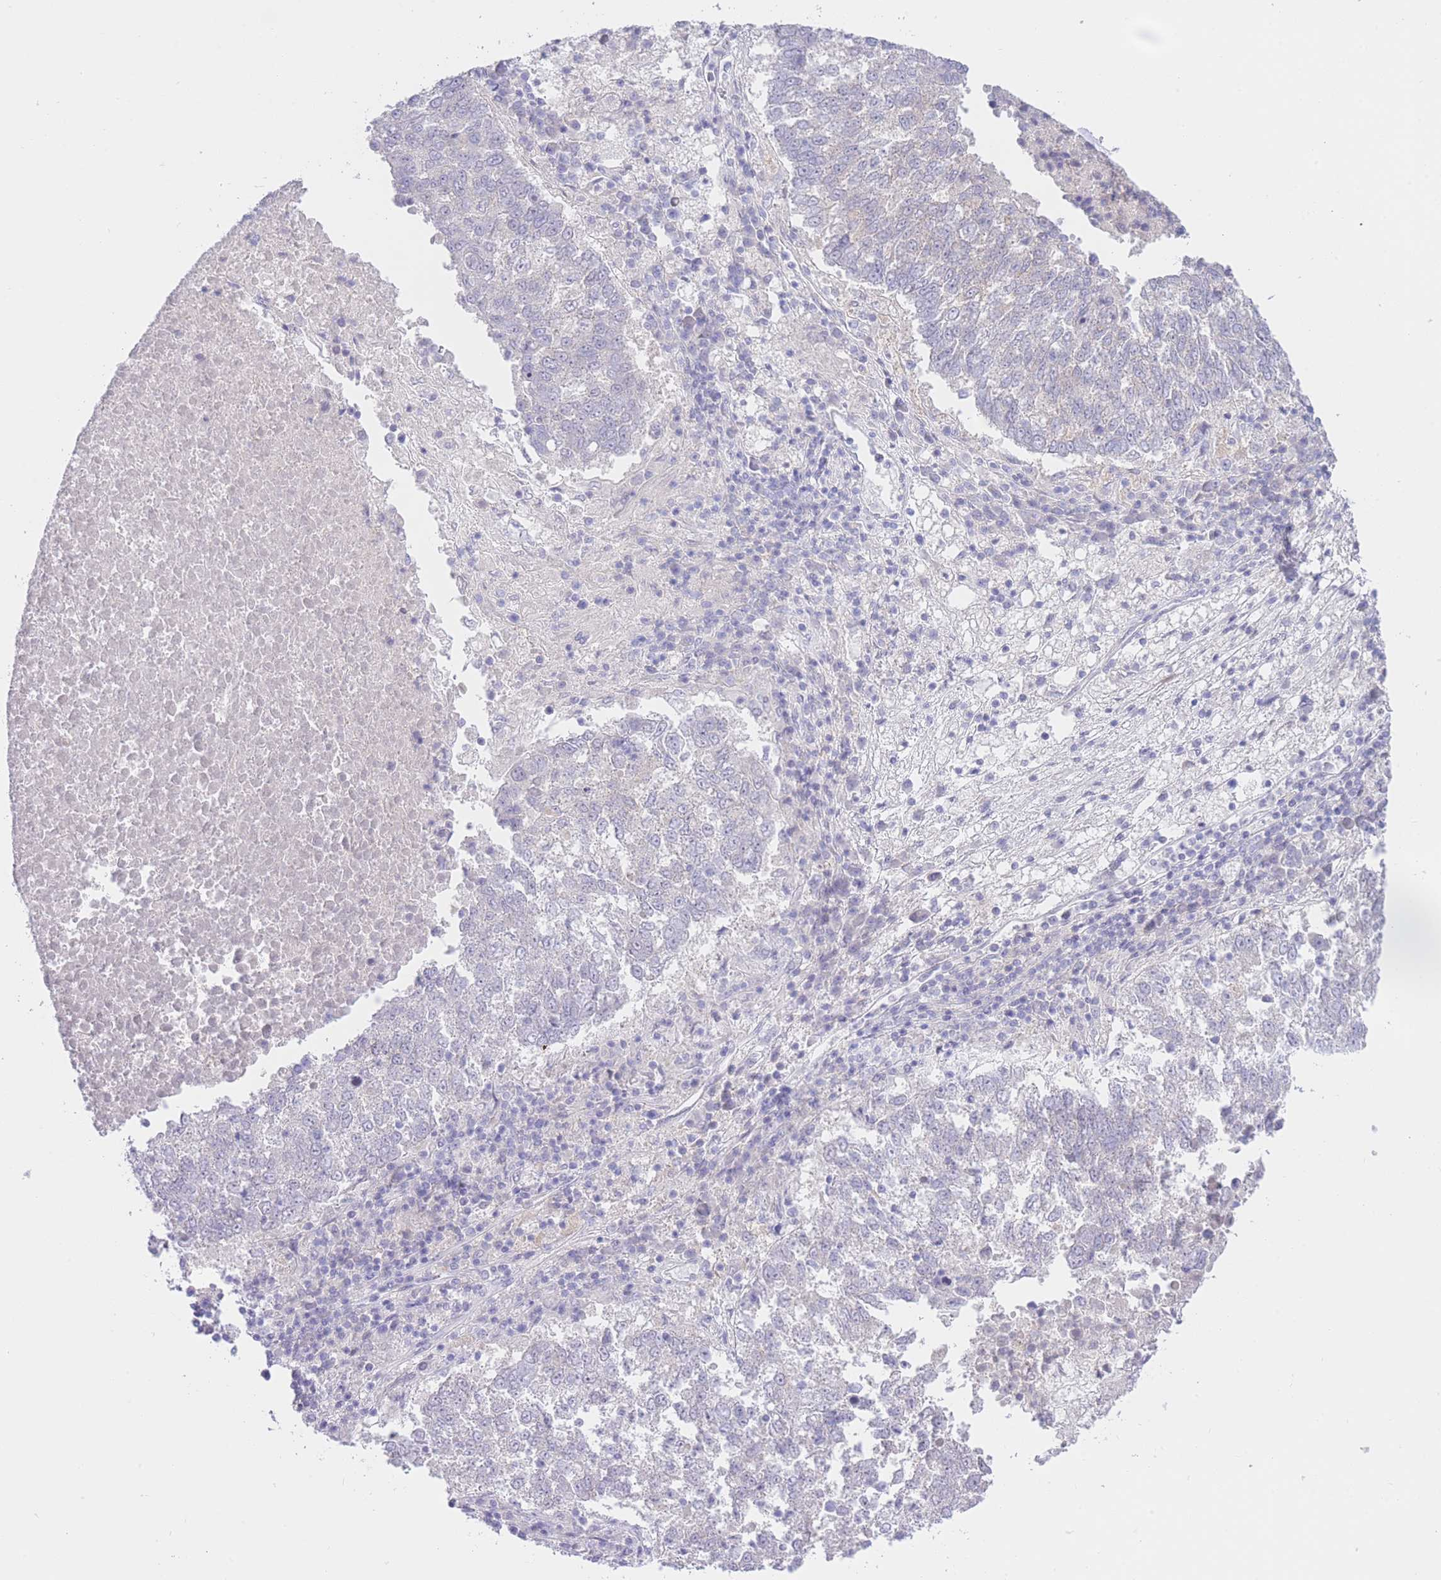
{"staining": {"intensity": "negative", "quantity": "none", "location": "none"}, "tissue": "lung cancer", "cell_type": "Tumor cells", "image_type": "cancer", "snomed": [{"axis": "morphology", "description": "Squamous cell carcinoma, NOS"}, {"axis": "topography", "description": "Lung"}], "caption": "Lung cancer was stained to show a protein in brown. There is no significant expression in tumor cells.", "gene": "ZNF212", "patient": {"sex": "male", "age": 73}}